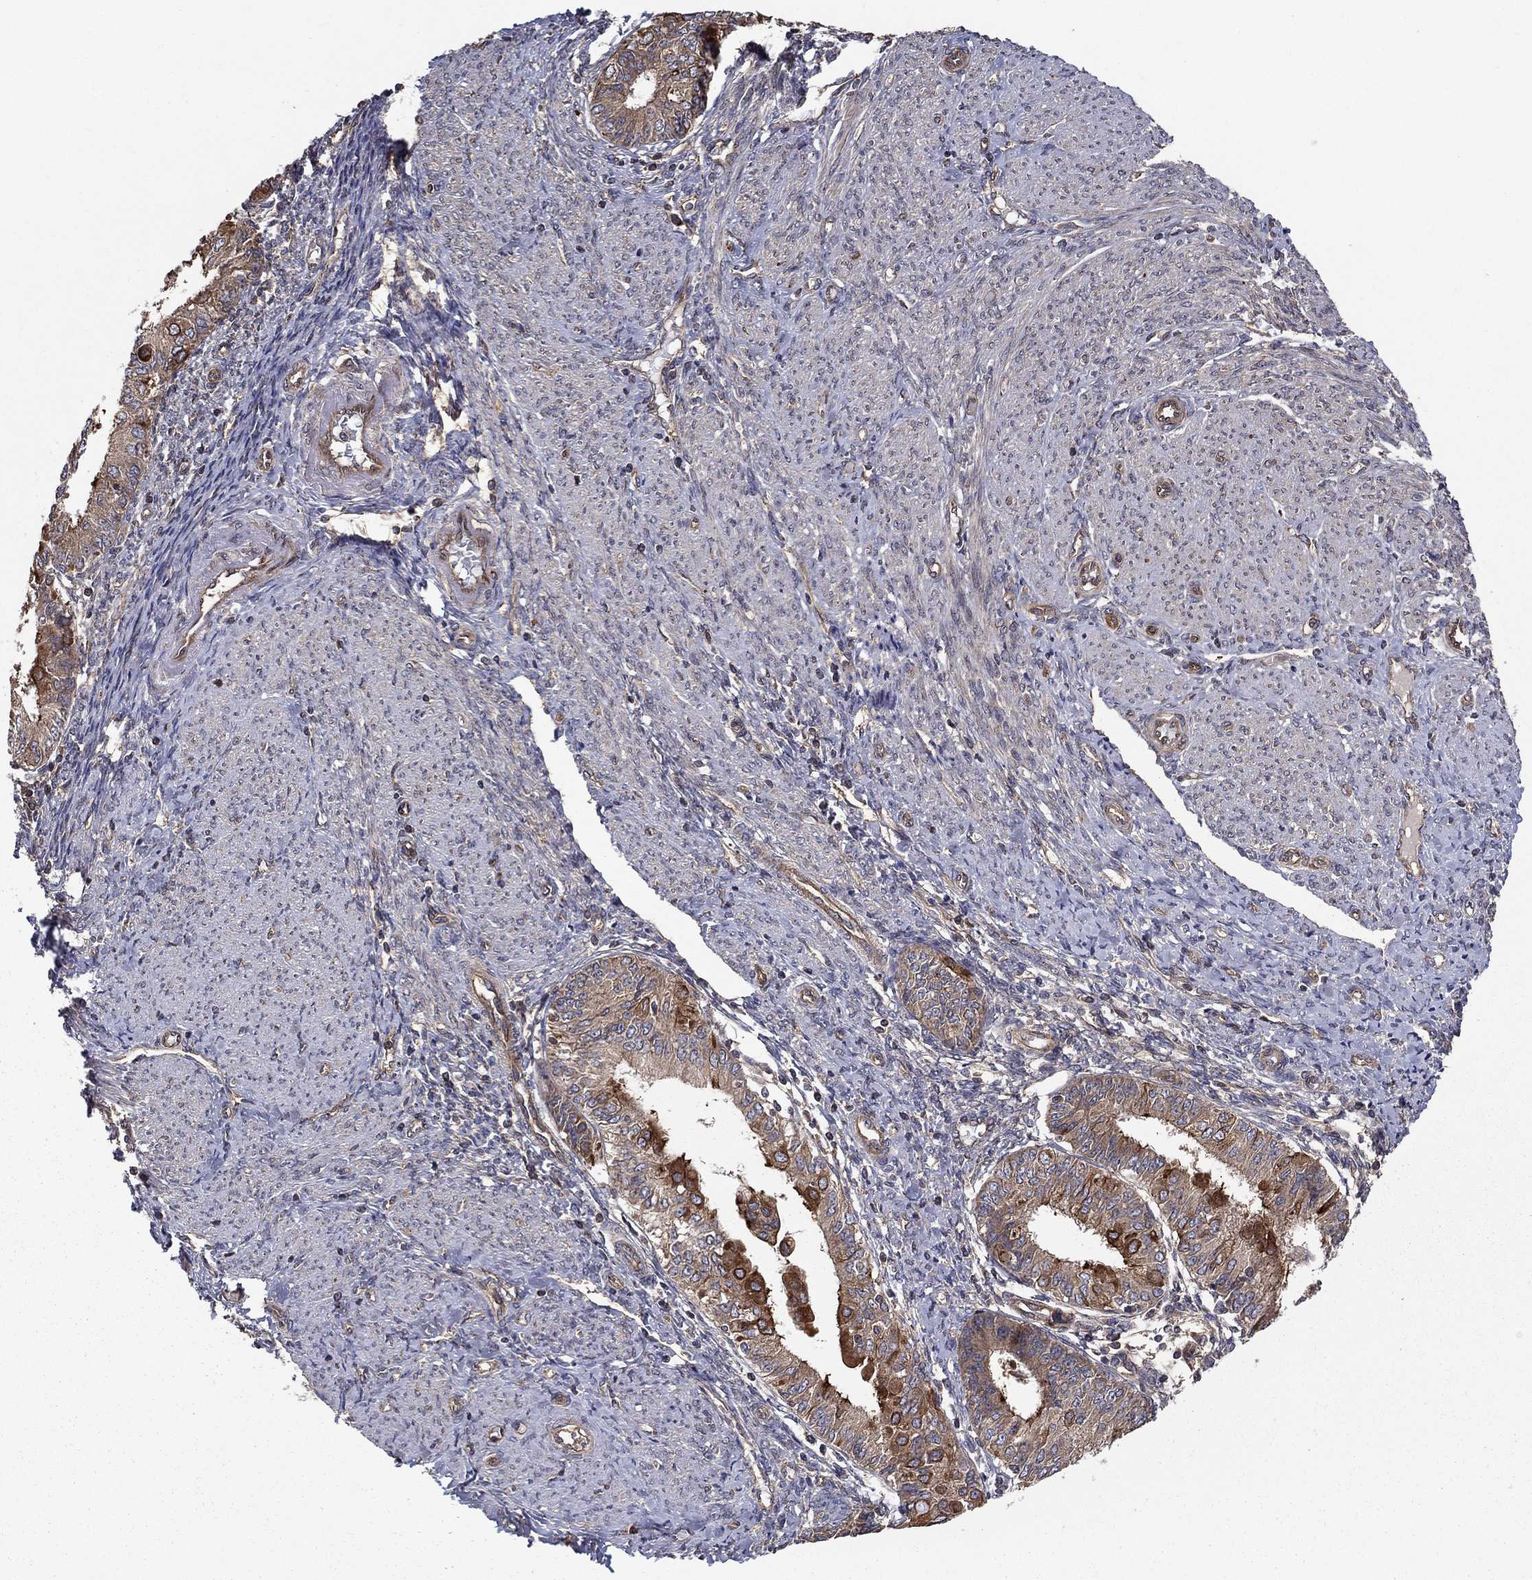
{"staining": {"intensity": "strong", "quantity": "25%-75%", "location": "cytoplasmic/membranous"}, "tissue": "endometrial cancer", "cell_type": "Tumor cells", "image_type": "cancer", "snomed": [{"axis": "morphology", "description": "Adenocarcinoma, NOS"}, {"axis": "topography", "description": "Endometrium"}], "caption": "Tumor cells demonstrate strong cytoplasmic/membranous expression in about 25%-75% of cells in endometrial cancer (adenocarcinoma).", "gene": "BMERB1", "patient": {"sex": "female", "age": 68}}